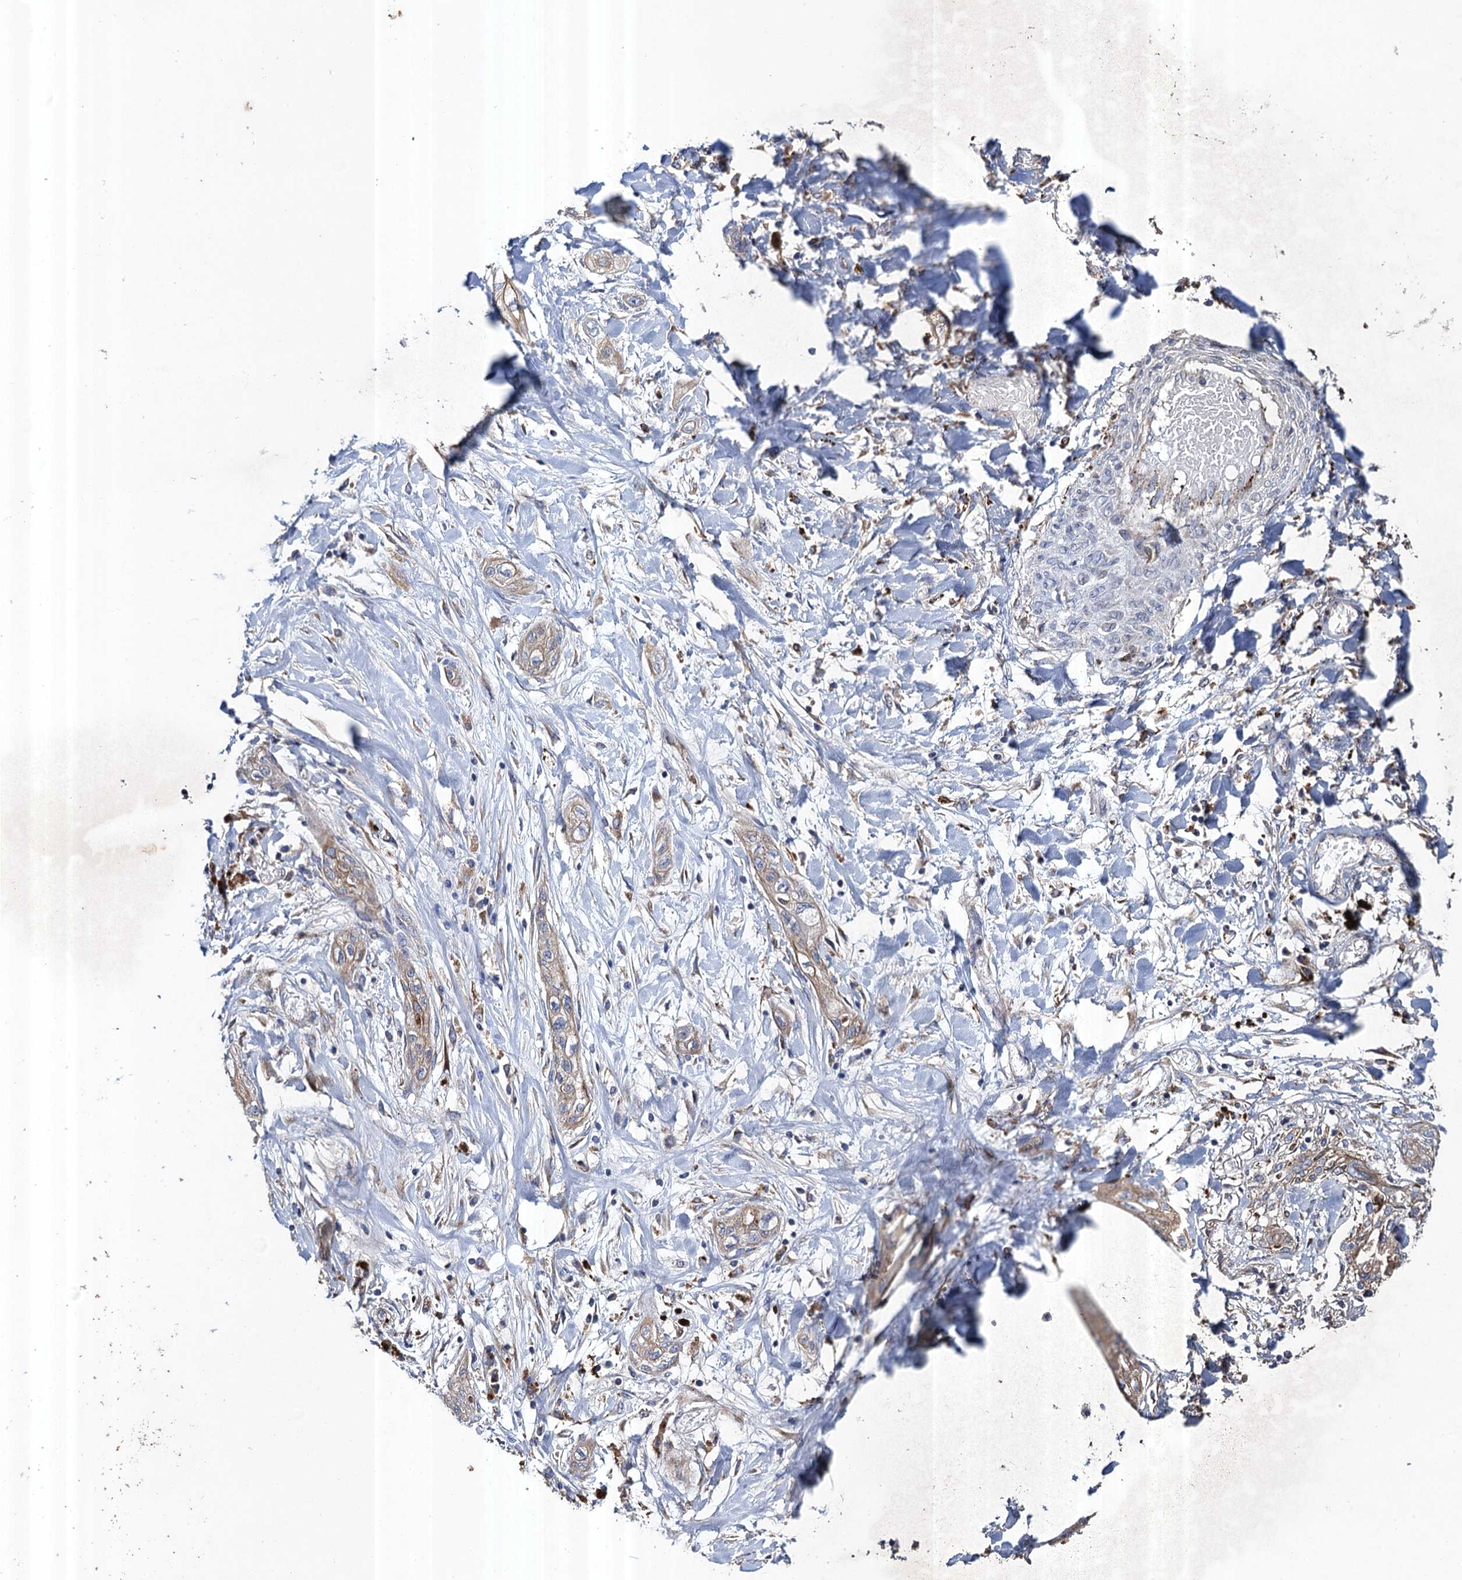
{"staining": {"intensity": "moderate", "quantity": ">75%", "location": "cytoplasmic/membranous"}, "tissue": "lung cancer", "cell_type": "Tumor cells", "image_type": "cancer", "snomed": [{"axis": "morphology", "description": "Squamous cell carcinoma, NOS"}, {"axis": "topography", "description": "Lung"}], "caption": "Immunohistochemistry staining of squamous cell carcinoma (lung), which shows medium levels of moderate cytoplasmic/membranous staining in approximately >75% of tumor cells indicating moderate cytoplasmic/membranous protein expression. The staining was performed using DAB (3,3'-diaminobenzidine) (brown) for protein detection and nuclei were counterstained in hematoxylin (blue).", "gene": "TXNDC11", "patient": {"sex": "female", "age": 47}}